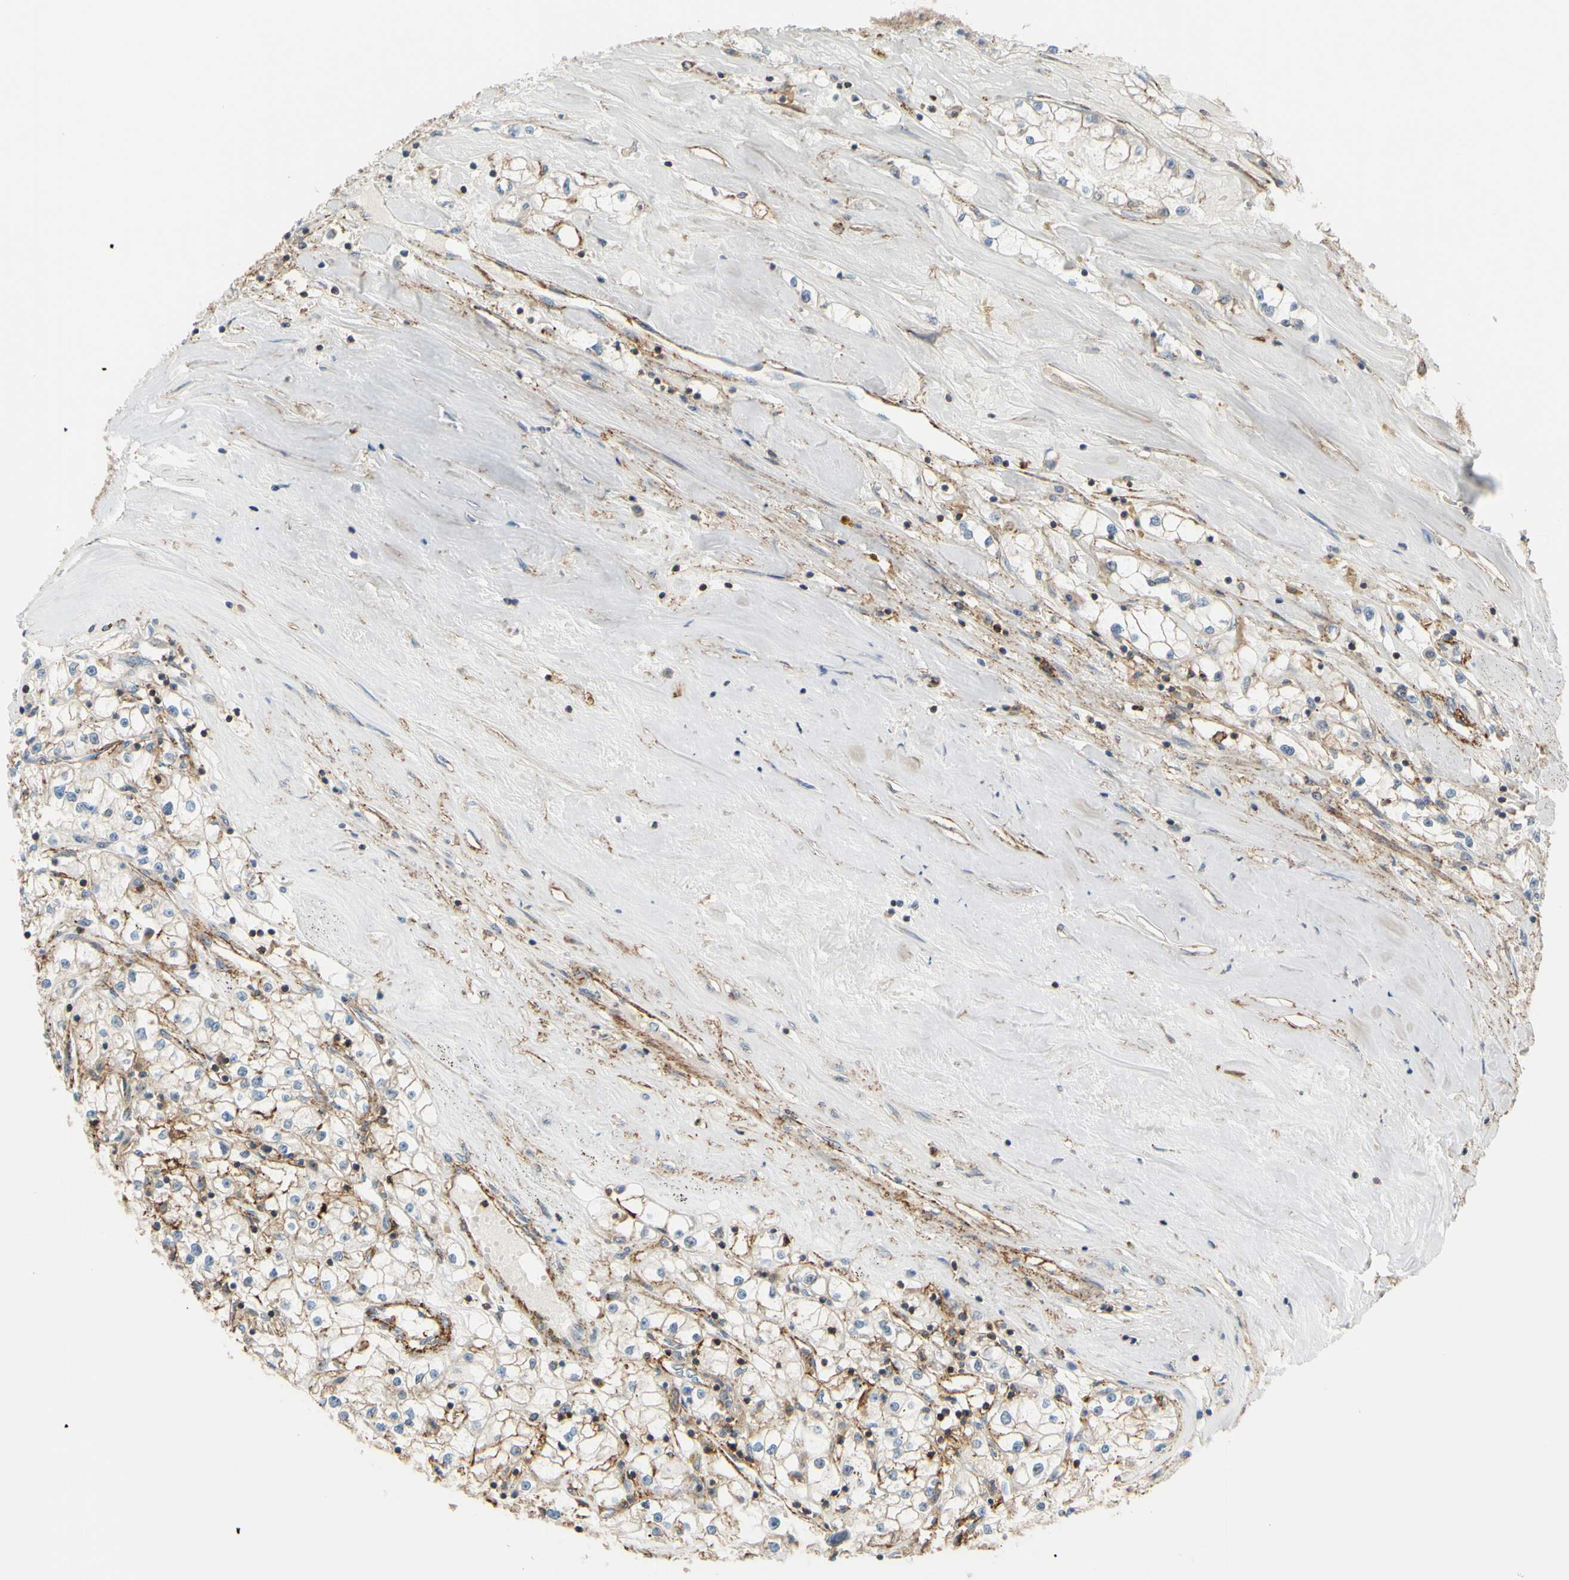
{"staining": {"intensity": "weak", "quantity": "<25%", "location": "cytoplasmic/membranous"}, "tissue": "renal cancer", "cell_type": "Tumor cells", "image_type": "cancer", "snomed": [{"axis": "morphology", "description": "Adenocarcinoma, NOS"}, {"axis": "topography", "description": "Kidney"}], "caption": "The micrograph exhibits no staining of tumor cells in adenocarcinoma (renal).", "gene": "POR", "patient": {"sex": "male", "age": 56}}